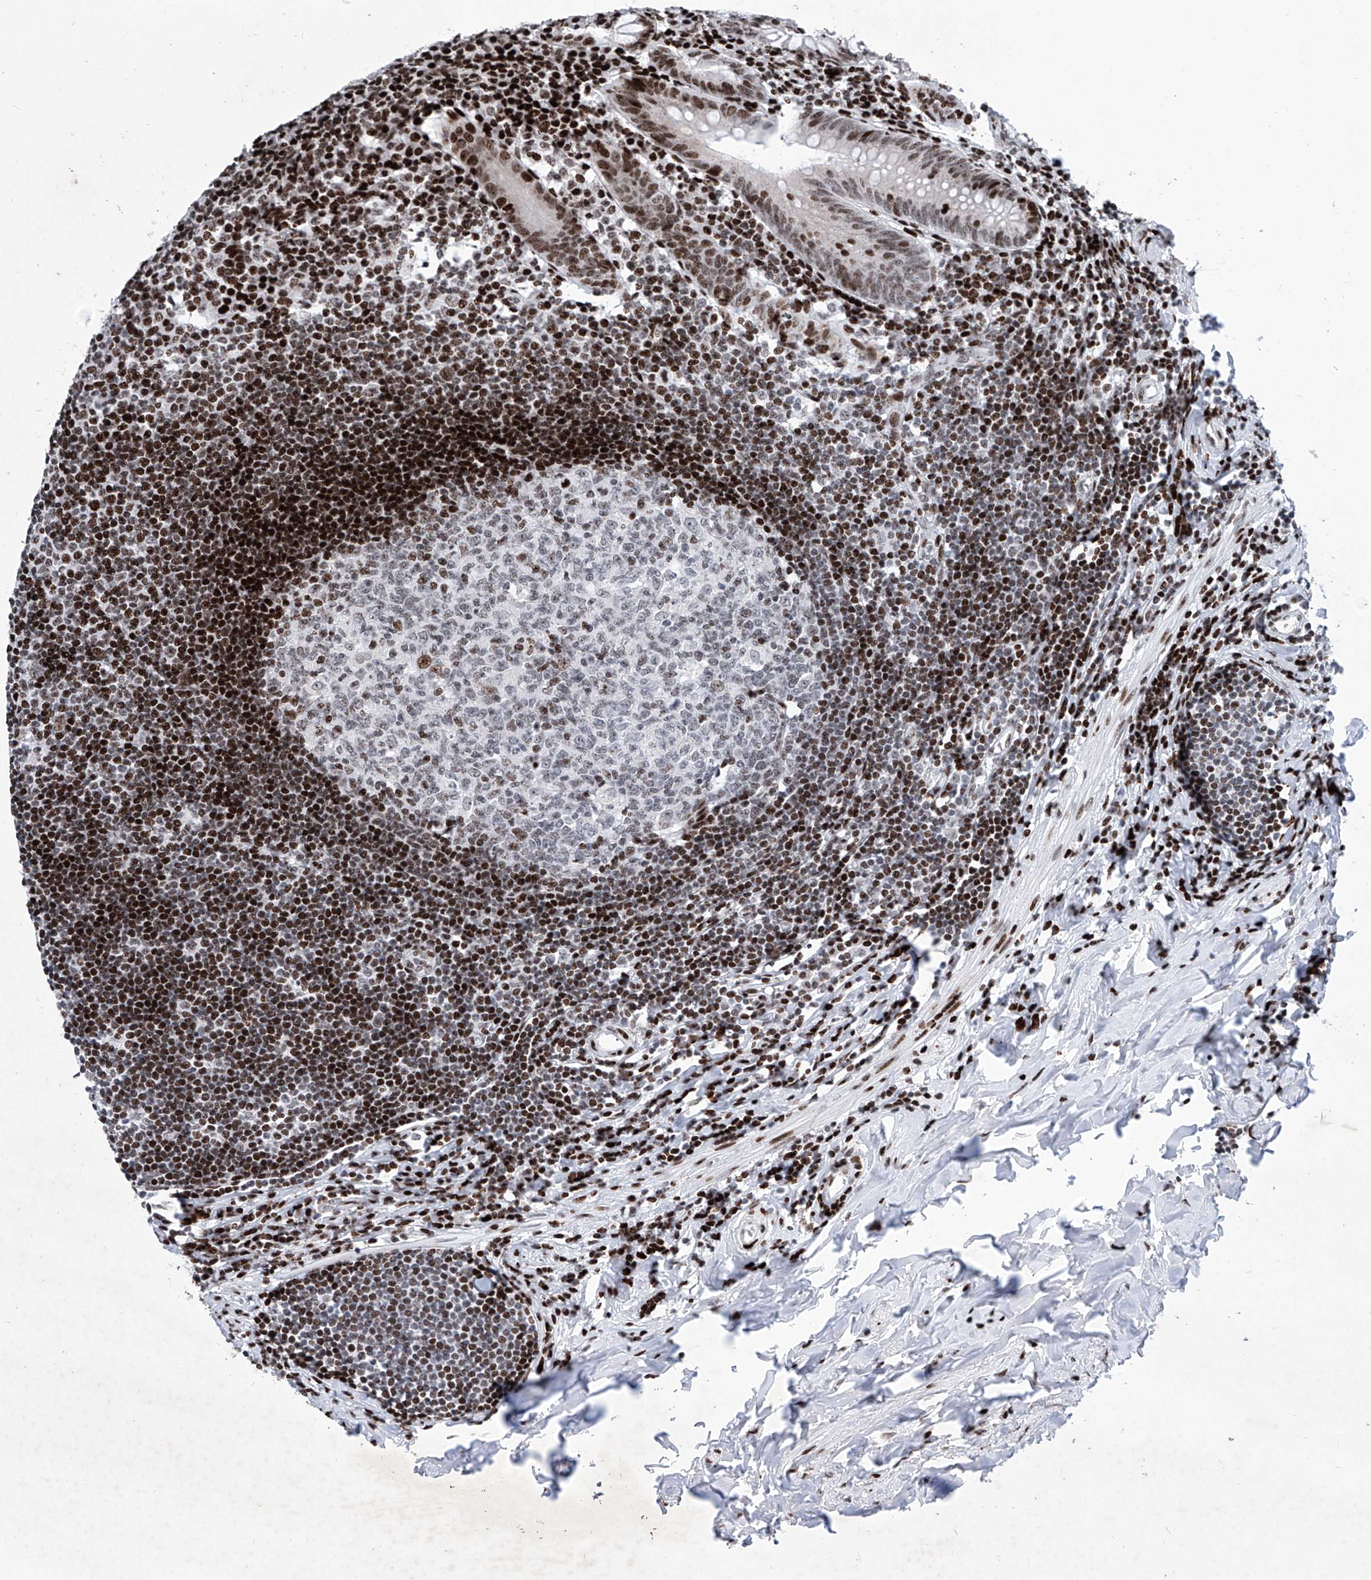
{"staining": {"intensity": "moderate", "quantity": ">75%", "location": "nuclear"}, "tissue": "appendix", "cell_type": "Glandular cells", "image_type": "normal", "snomed": [{"axis": "morphology", "description": "Normal tissue, NOS"}, {"axis": "topography", "description": "Appendix"}], "caption": "Approximately >75% of glandular cells in unremarkable human appendix demonstrate moderate nuclear protein positivity as visualized by brown immunohistochemical staining.", "gene": "HEY2", "patient": {"sex": "female", "age": 54}}